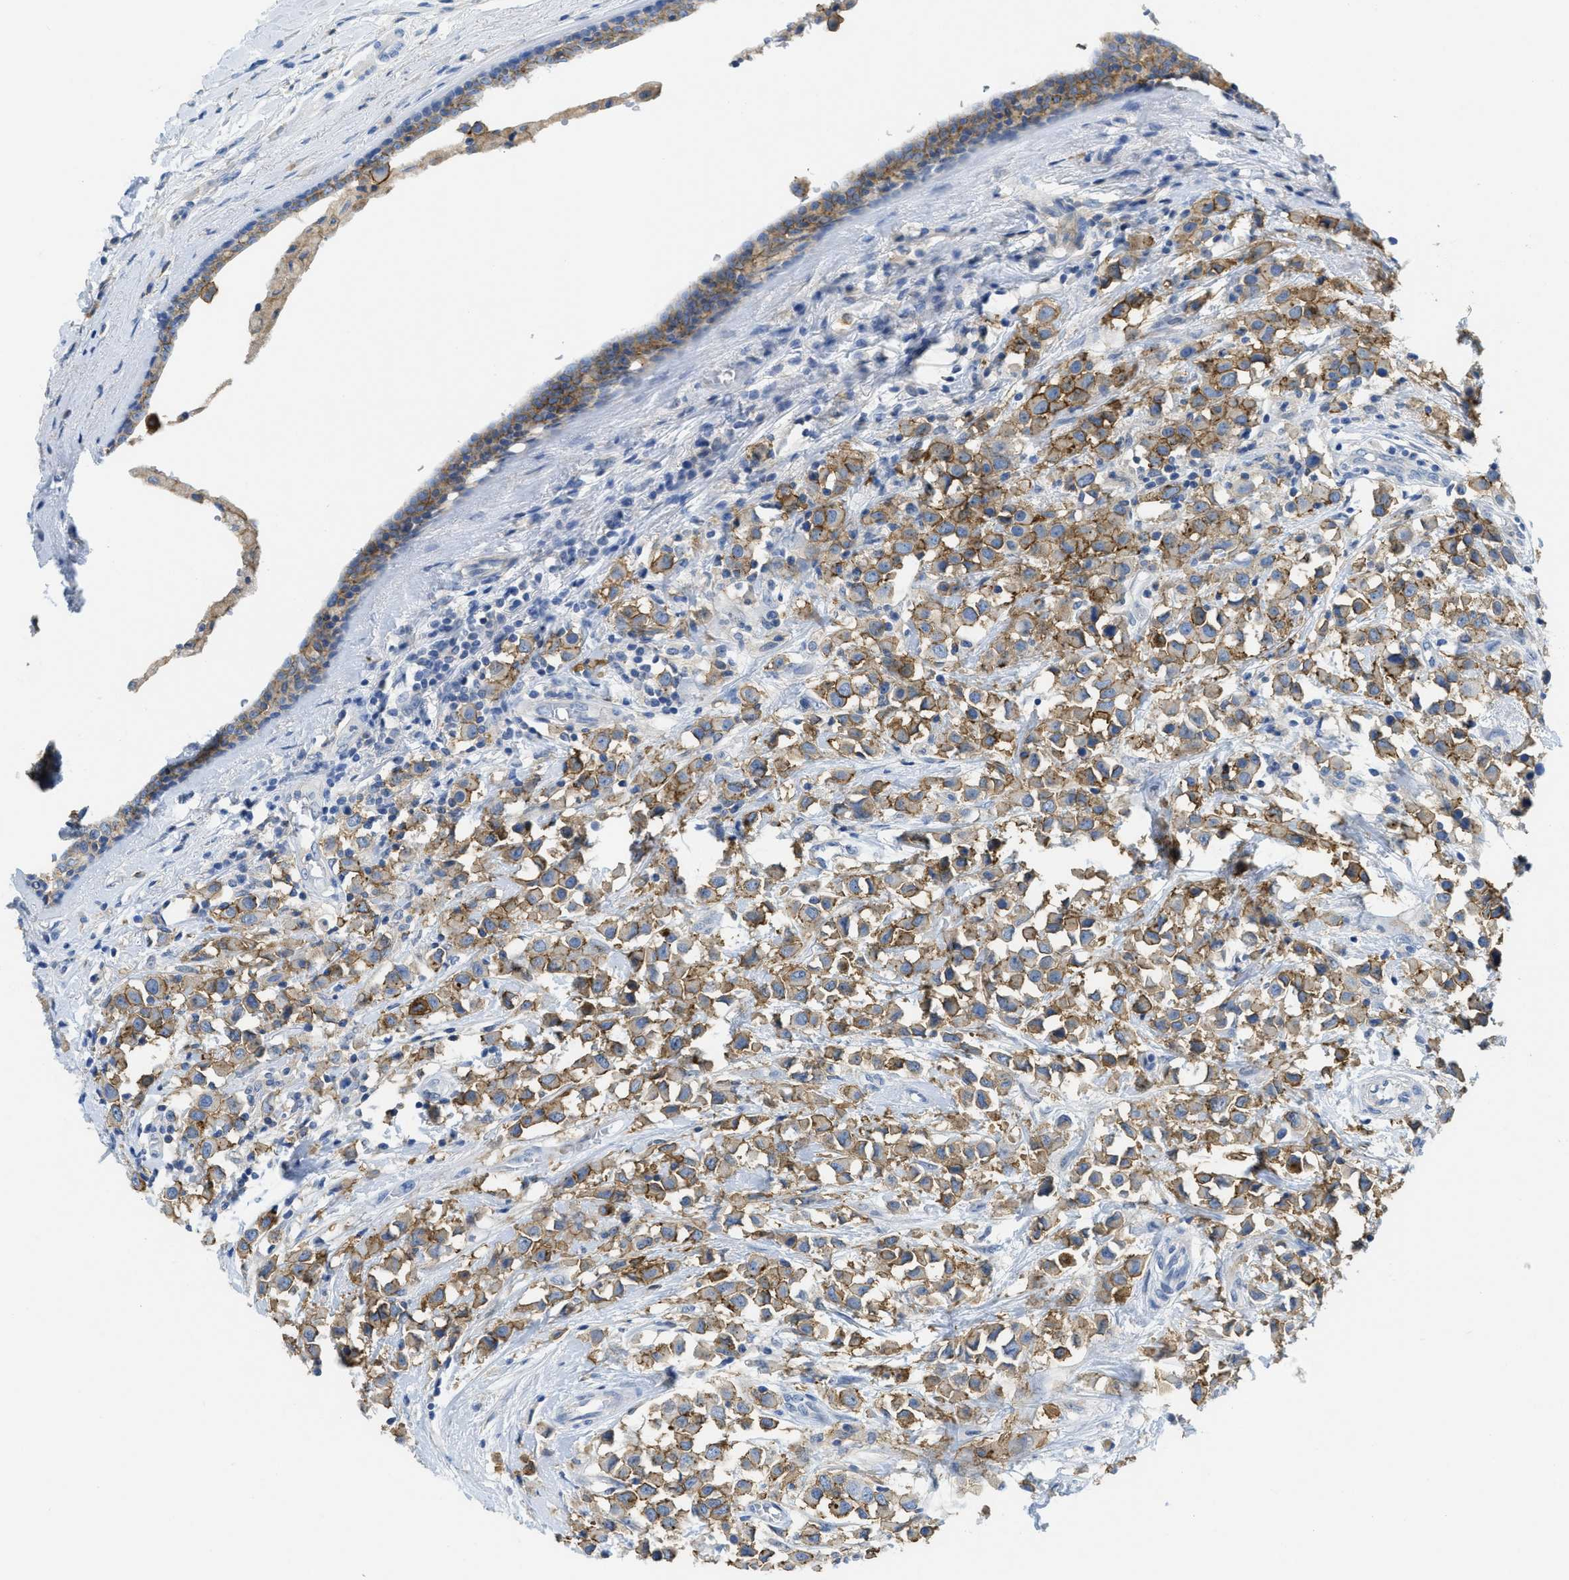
{"staining": {"intensity": "moderate", "quantity": ">75%", "location": "cytoplasmic/membranous"}, "tissue": "breast cancer", "cell_type": "Tumor cells", "image_type": "cancer", "snomed": [{"axis": "morphology", "description": "Duct carcinoma"}, {"axis": "topography", "description": "Breast"}], "caption": "IHC (DAB) staining of infiltrating ductal carcinoma (breast) exhibits moderate cytoplasmic/membranous protein expression in about >75% of tumor cells. (Brightfield microscopy of DAB IHC at high magnification).", "gene": "CNNM4", "patient": {"sex": "female", "age": 61}}